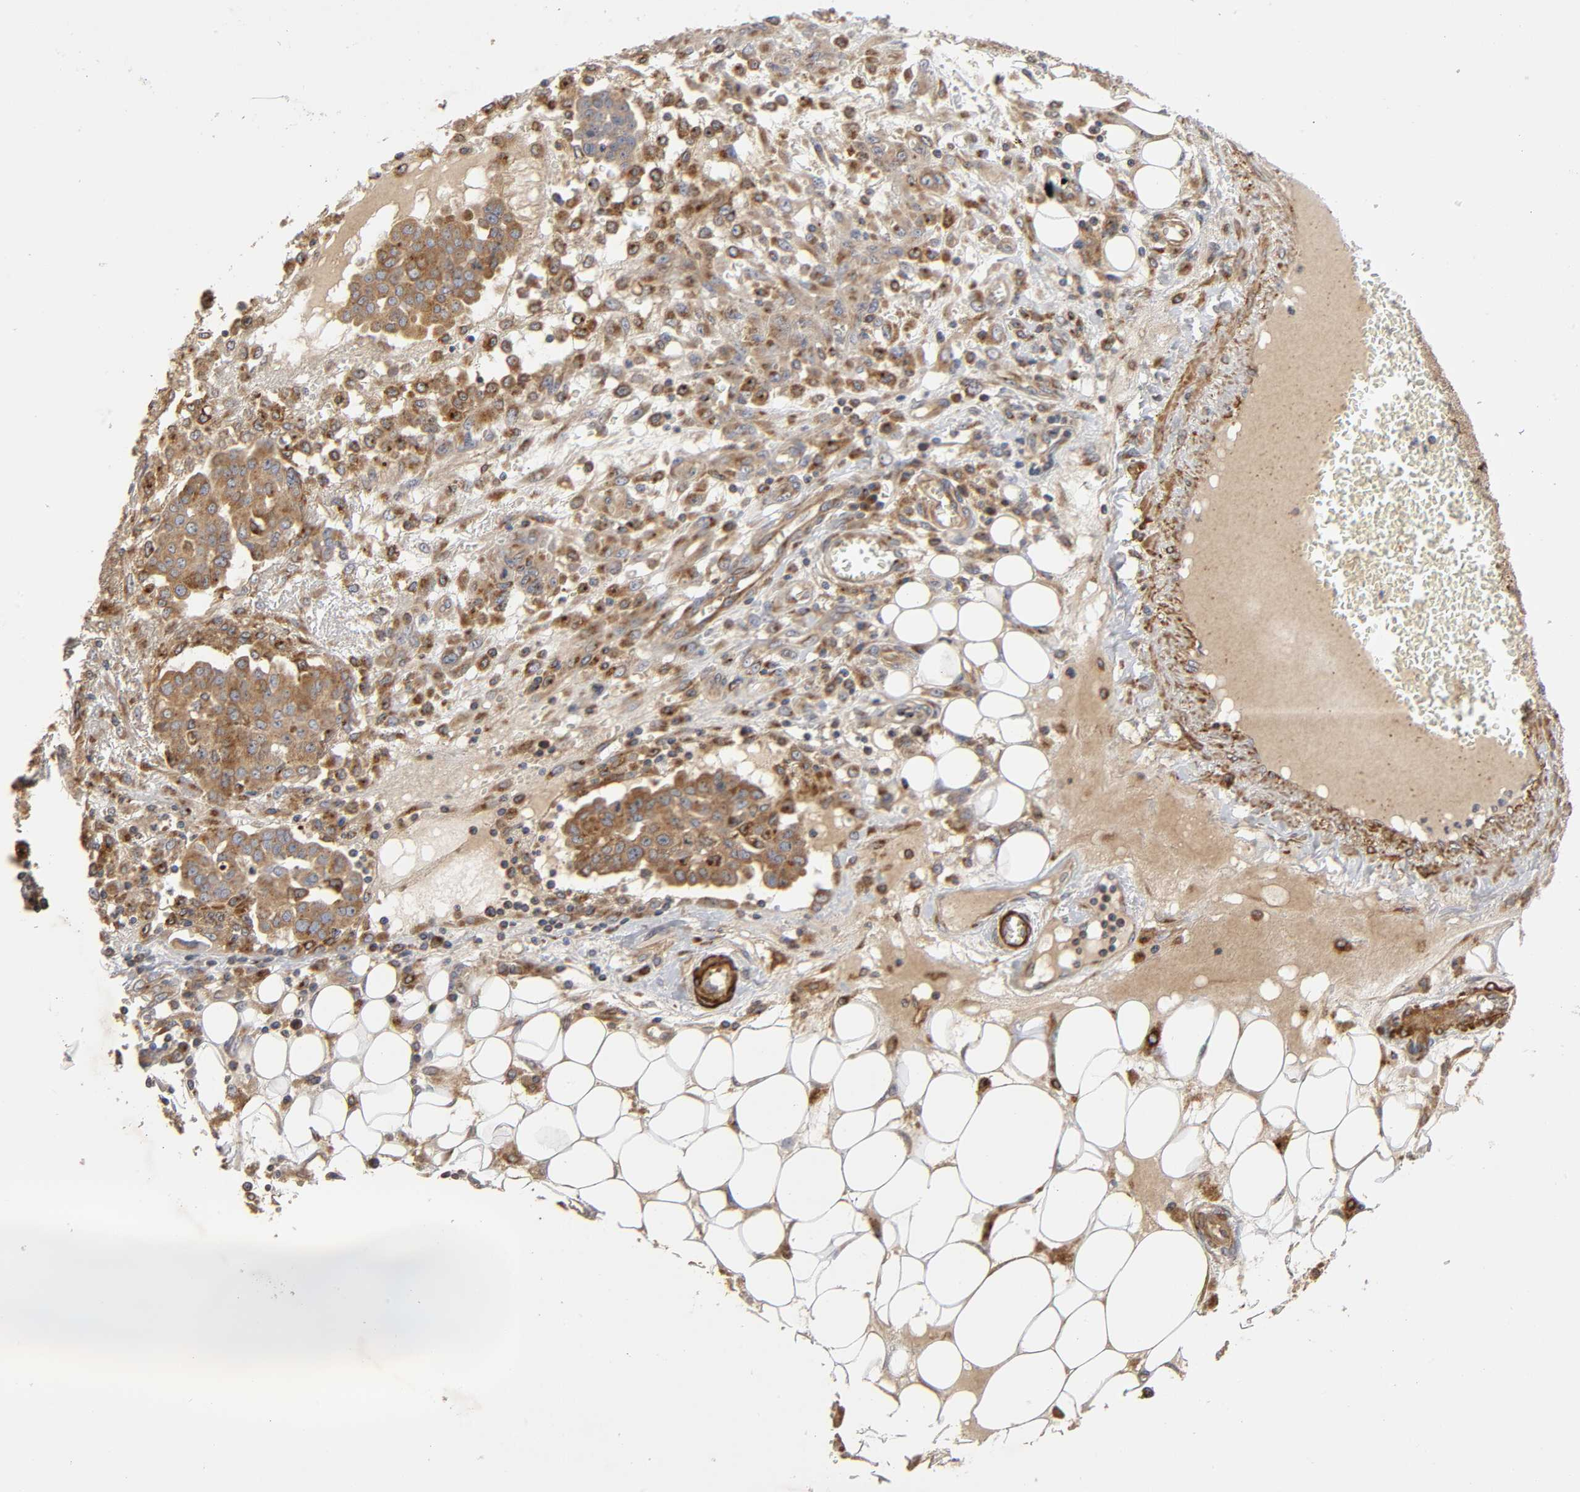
{"staining": {"intensity": "moderate", "quantity": ">75%", "location": "cytoplasmic/membranous"}, "tissue": "ovarian cancer", "cell_type": "Tumor cells", "image_type": "cancer", "snomed": [{"axis": "morphology", "description": "Cystadenocarcinoma, serous, NOS"}, {"axis": "topography", "description": "Soft tissue"}, {"axis": "topography", "description": "Ovary"}], "caption": "Immunohistochemical staining of ovarian serous cystadenocarcinoma shows medium levels of moderate cytoplasmic/membranous protein staining in approximately >75% of tumor cells.", "gene": "GNPTG", "patient": {"sex": "female", "age": 57}}